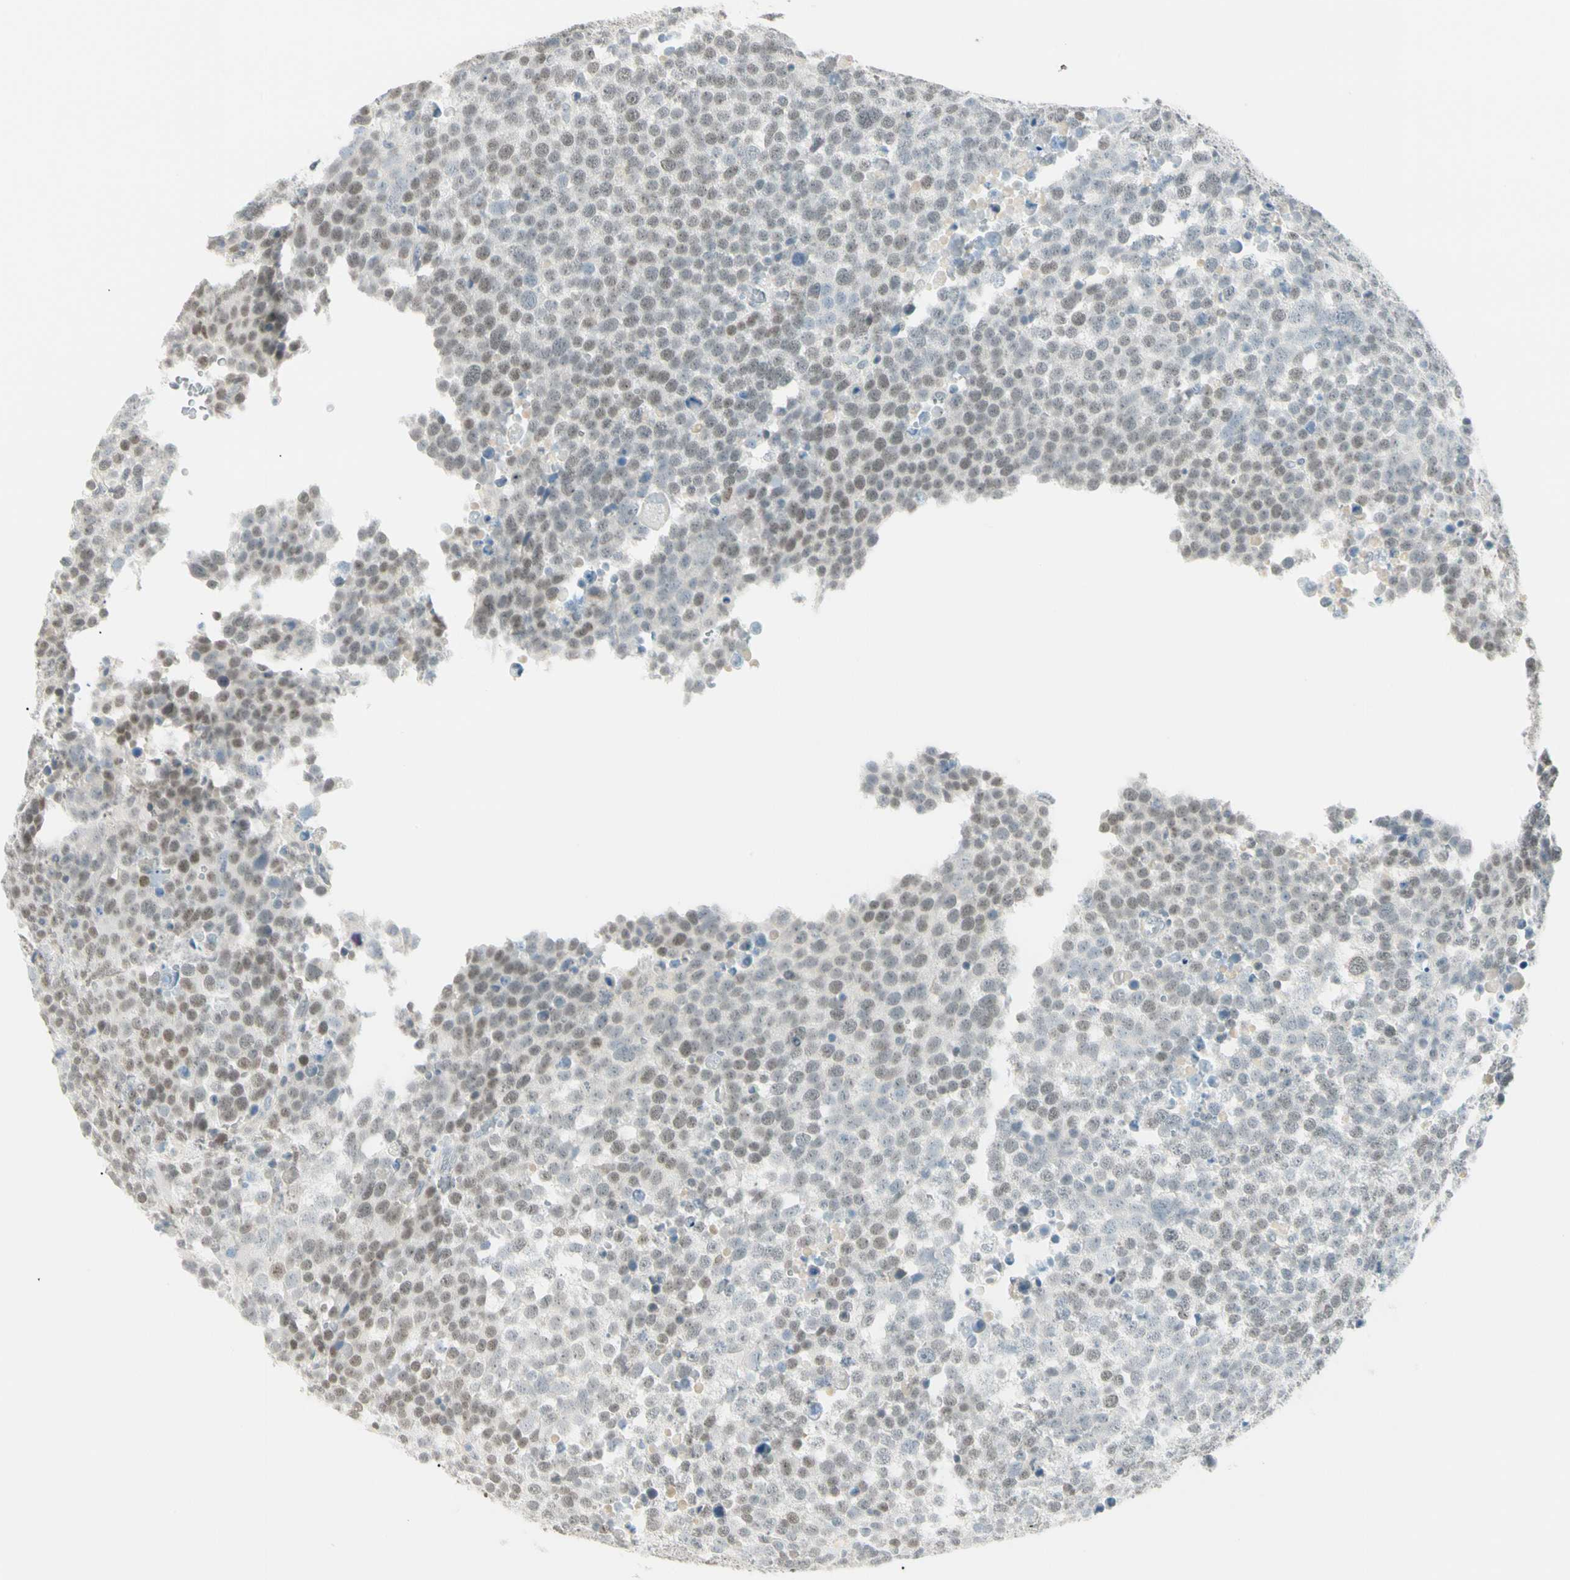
{"staining": {"intensity": "weak", "quantity": "25%-75%", "location": "nuclear"}, "tissue": "testis cancer", "cell_type": "Tumor cells", "image_type": "cancer", "snomed": [{"axis": "morphology", "description": "Seminoma, NOS"}, {"axis": "topography", "description": "Testis"}], "caption": "Immunohistochemistry of testis cancer (seminoma) exhibits low levels of weak nuclear staining in about 25%-75% of tumor cells. (Brightfield microscopy of DAB IHC at high magnification).", "gene": "ASPN", "patient": {"sex": "male", "age": 71}}